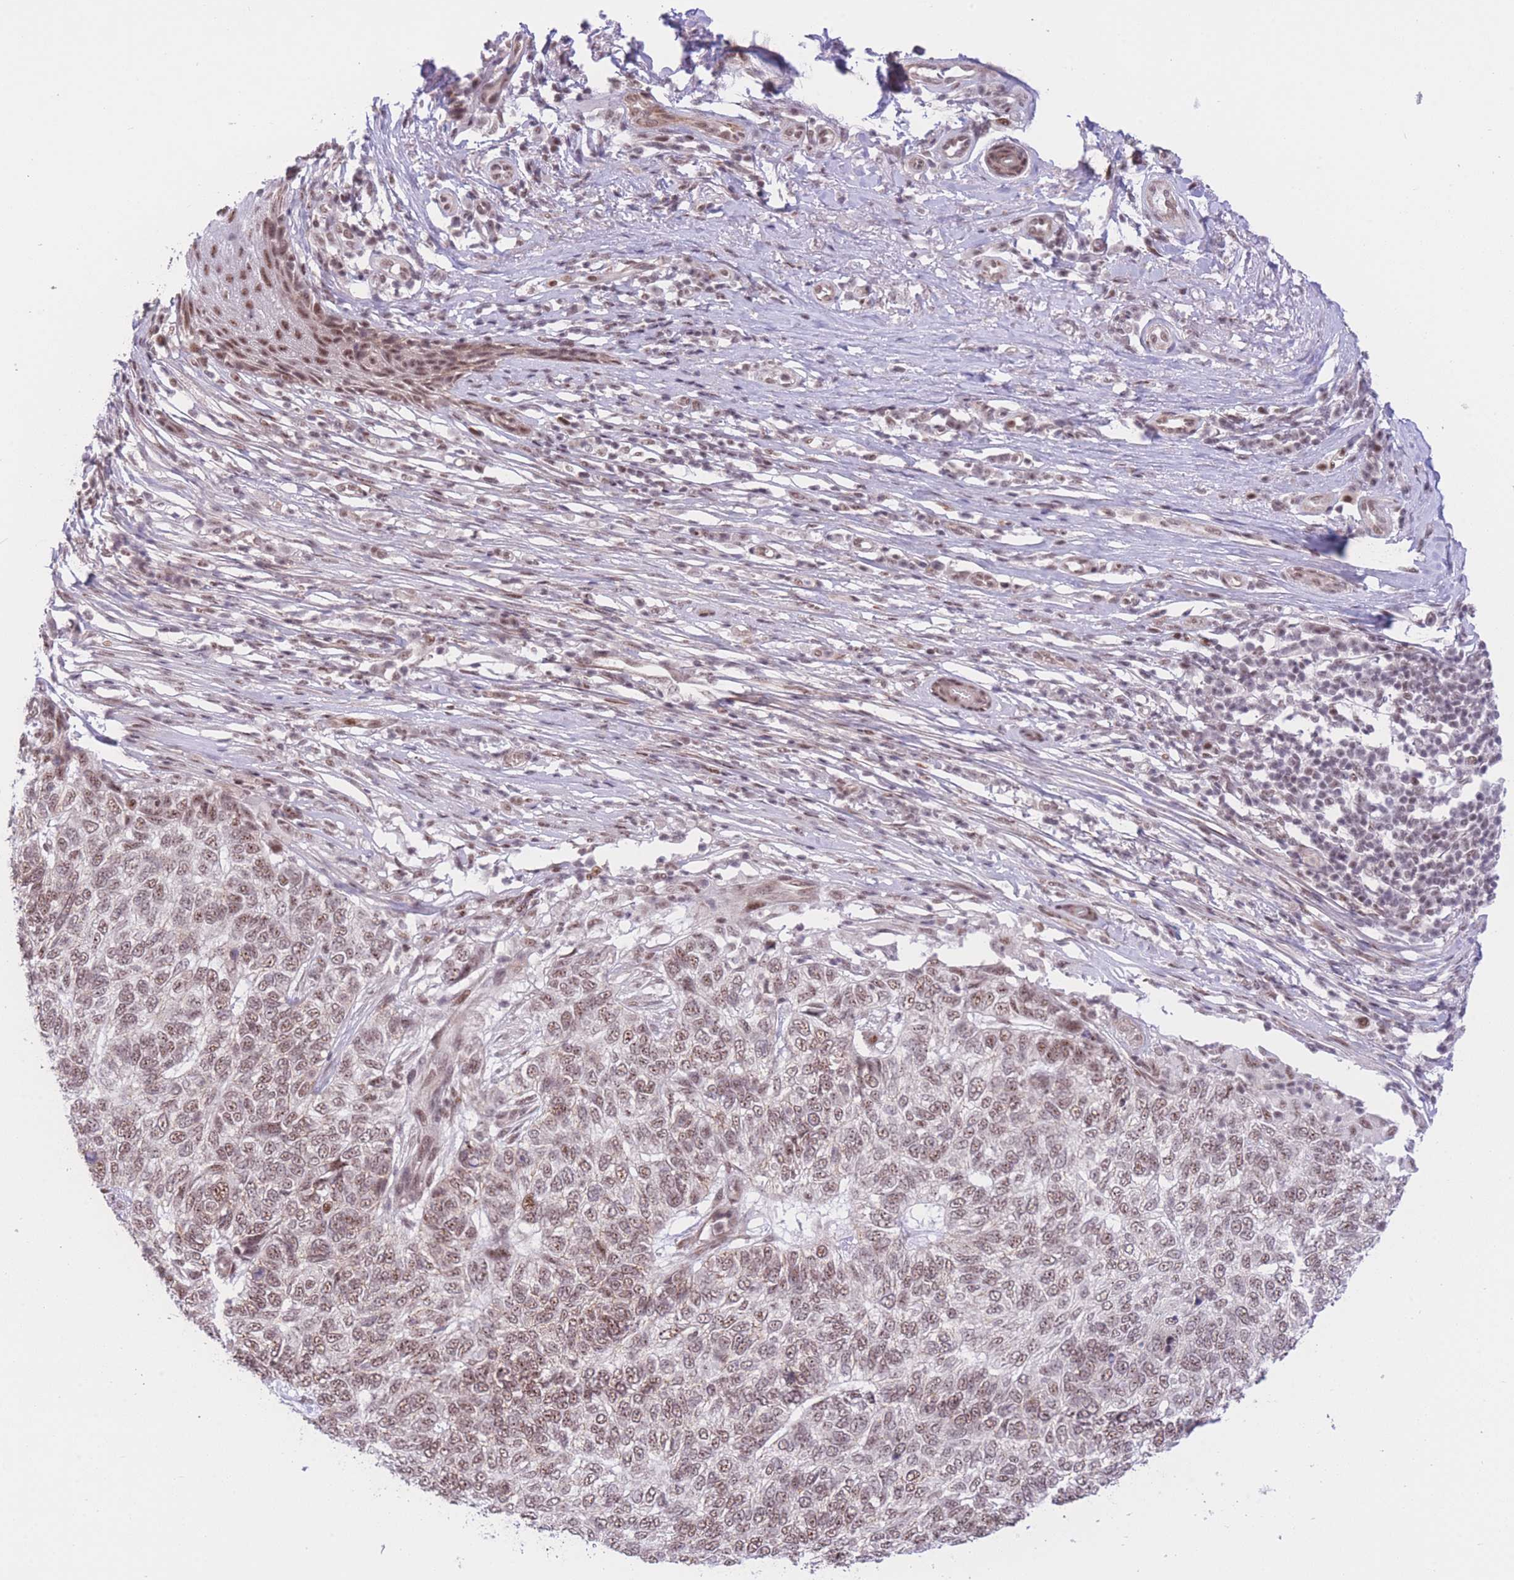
{"staining": {"intensity": "moderate", "quantity": ">75%", "location": "nuclear"}, "tissue": "skin cancer", "cell_type": "Tumor cells", "image_type": "cancer", "snomed": [{"axis": "morphology", "description": "Basal cell carcinoma"}, {"axis": "topography", "description": "Skin"}], "caption": "Immunohistochemical staining of skin basal cell carcinoma displays moderate nuclear protein expression in about >75% of tumor cells. (IHC, brightfield microscopy, high magnification).", "gene": "PCIF1", "patient": {"sex": "female", "age": 65}}